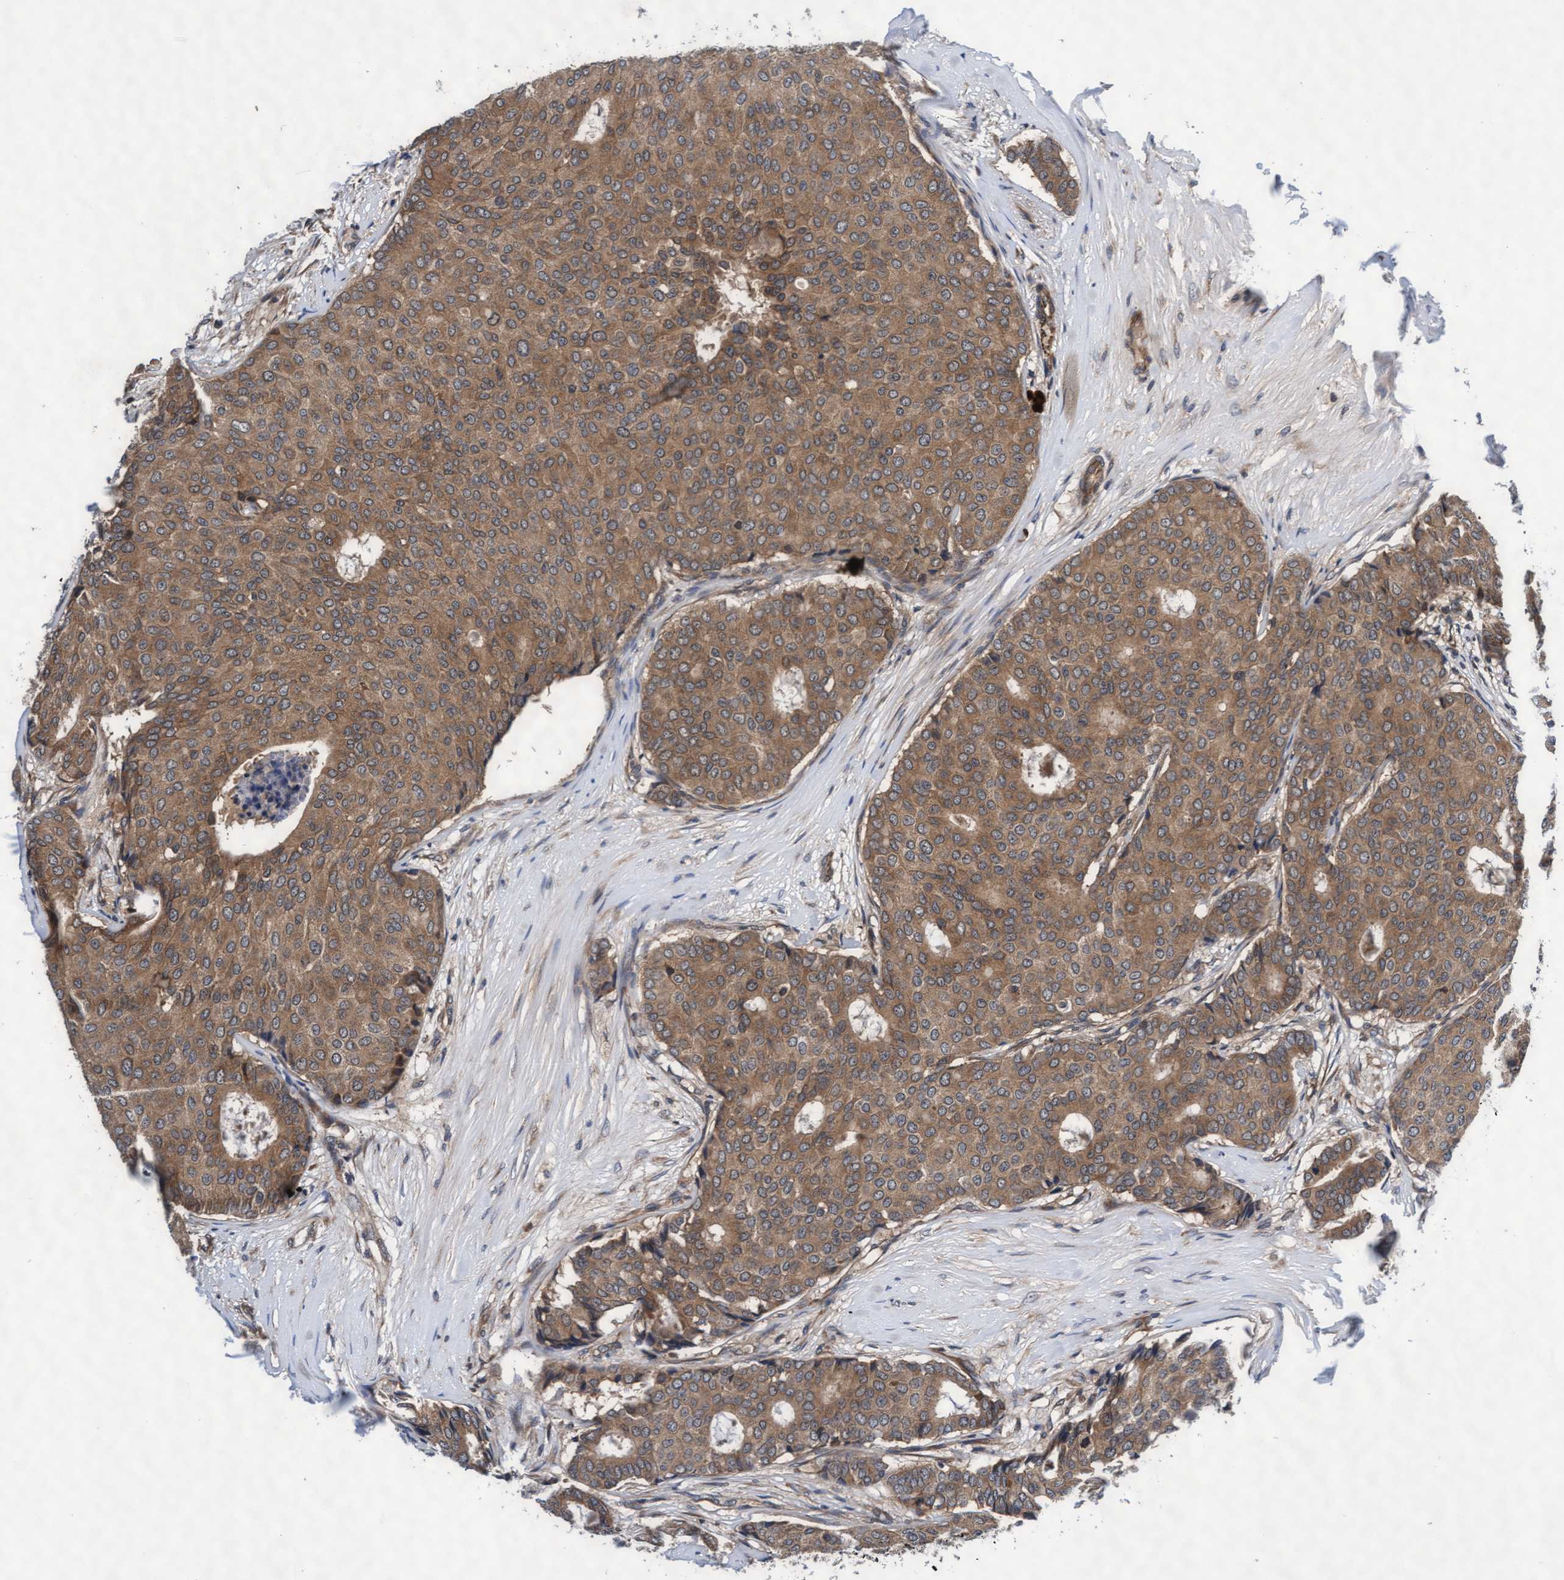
{"staining": {"intensity": "moderate", "quantity": ">75%", "location": "cytoplasmic/membranous"}, "tissue": "breast cancer", "cell_type": "Tumor cells", "image_type": "cancer", "snomed": [{"axis": "morphology", "description": "Duct carcinoma"}, {"axis": "topography", "description": "Breast"}], "caption": "Breast invasive ductal carcinoma stained with a brown dye shows moderate cytoplasmic/membranous positive expression in about >75% of tumor cells.", "gene": "EFCAB13", "patient": {"sex": "female", "age": 75}}